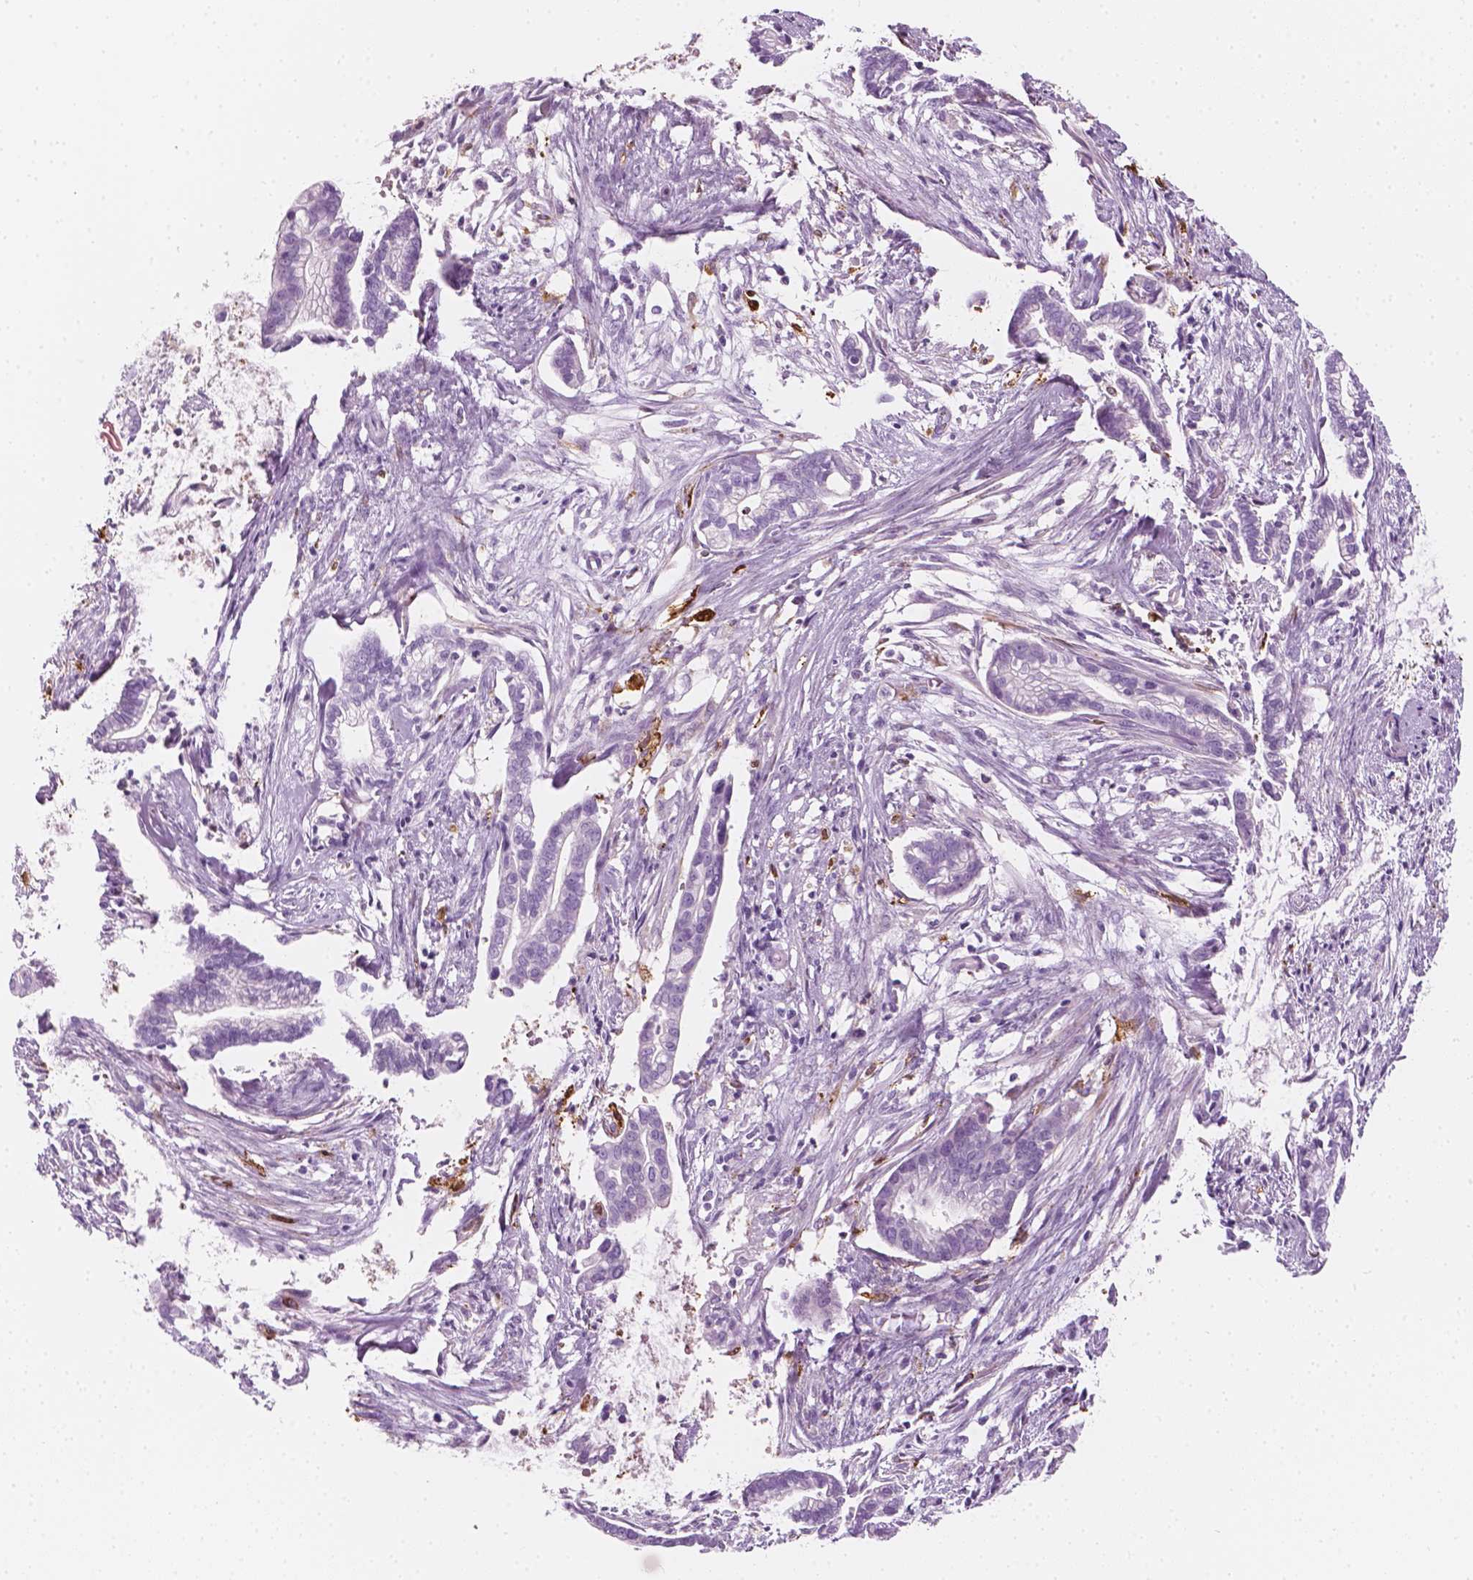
{"staining": {"intensity": "negative", "quantity": "none", "location": "none"}, "tissue": "cervical cancer", "cell_type": "Tumor cells", "image_type": "cancer", "snomed": [{"axis": "morphology", "description": "Adenocarcinoma, NOS"}, {"axis": "topography", "description": "Cervix"}], "caption": "Tumor cells show no significant positivity in cervical cancer (adenocarcinoma).", "gene": "CES1", "patient": {"sex": "female", "age": 62}}